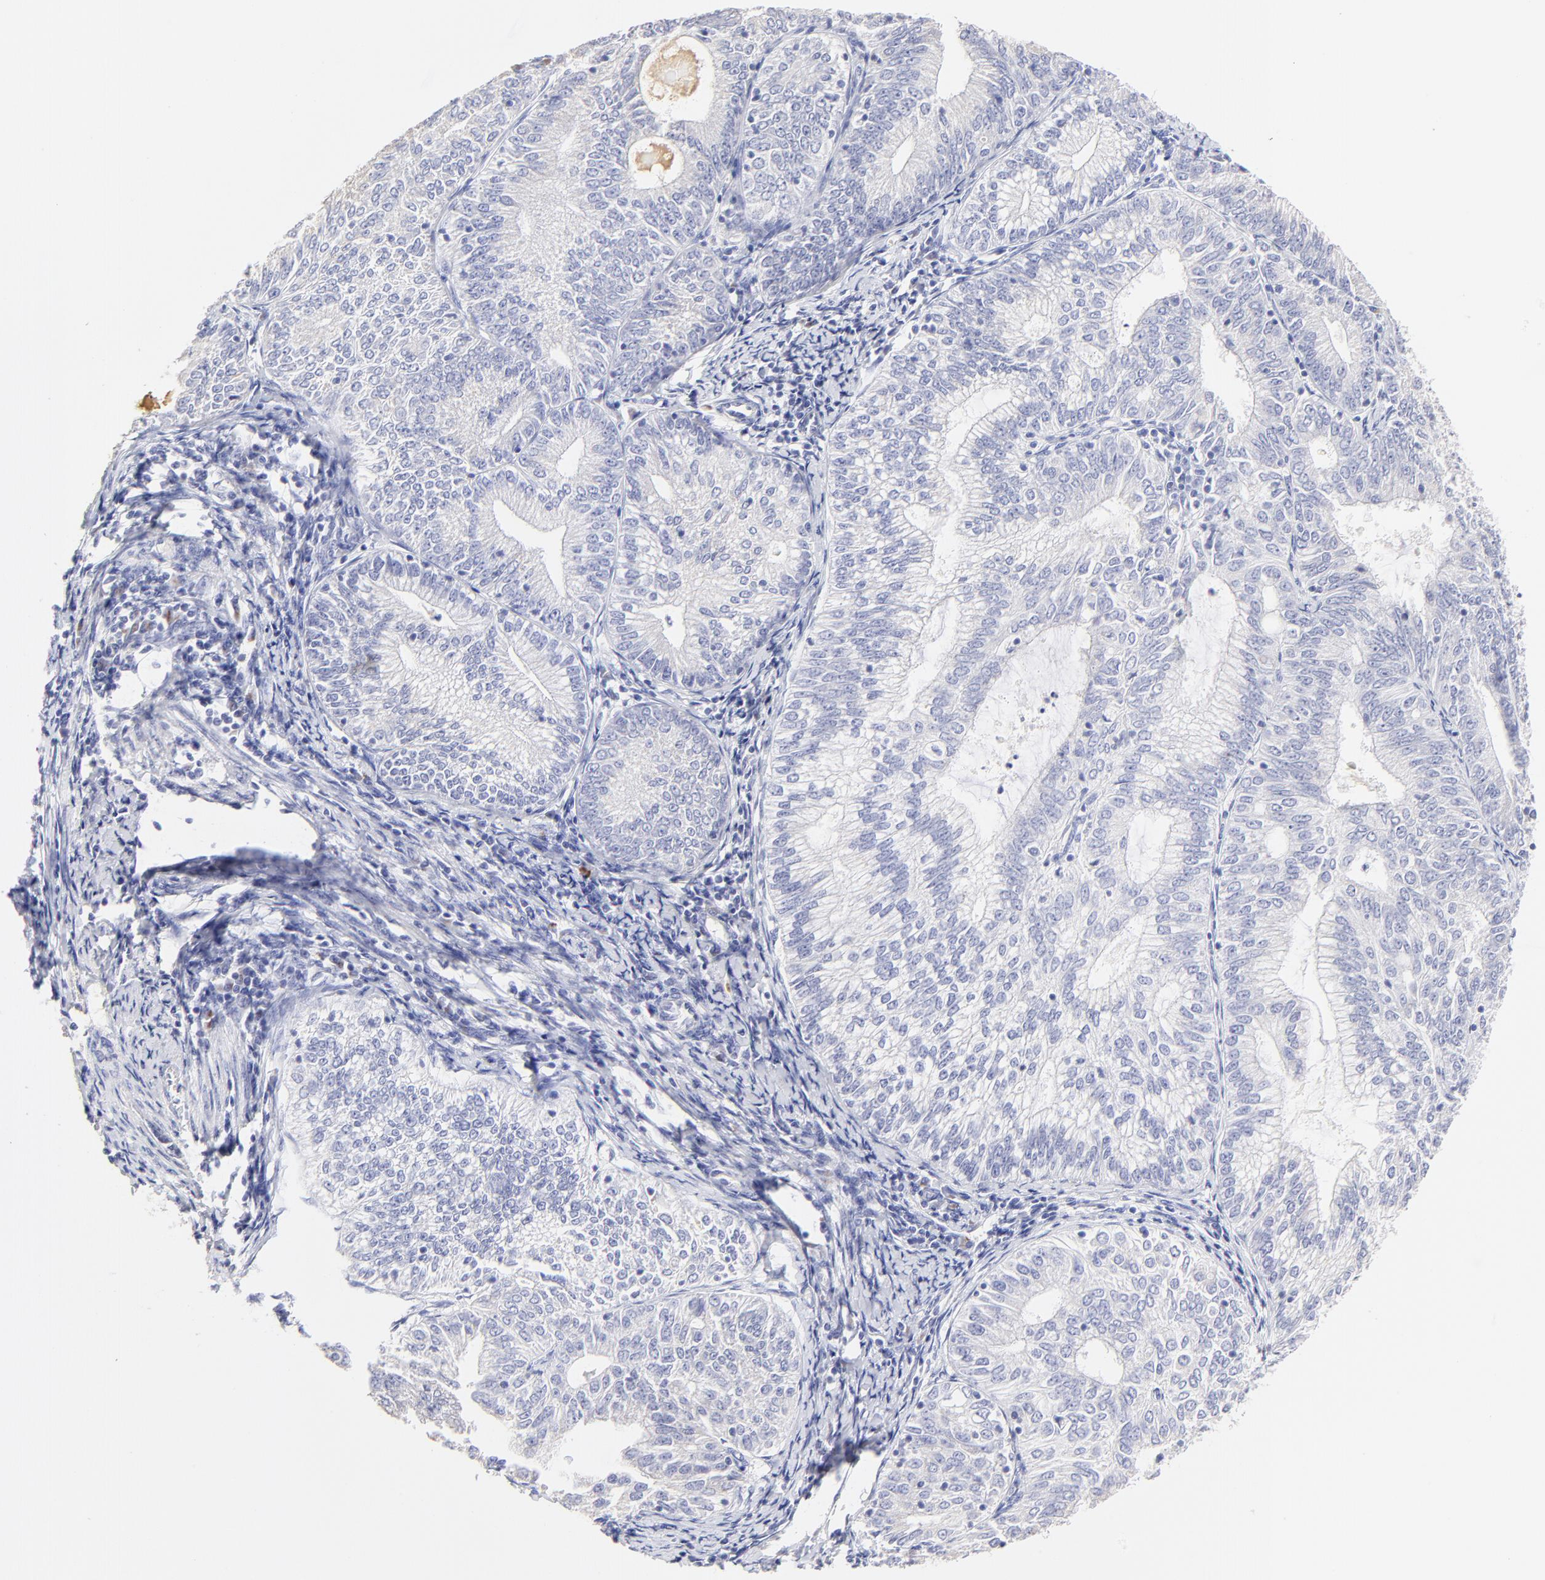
{"staining": {"intensity": "negative", "quantity": "none", "location": "none"}, "tissue": "endometrial cancer", "cell_type": "Tumor cells", "image_type": "cancer", "snomed": [{"axis": "morphology", "description": "Adenocarcinoma, NOS"}, {"axis": "topography", "description": "Endometrium"}], "caption": "DAB immunohistochemical staining of human endometrial cancer (adenocarcinoma) demonstrates no significant staining in tumor cells.", "gene": "ASB9", "patient": {"sex": "female", "age": 69}}